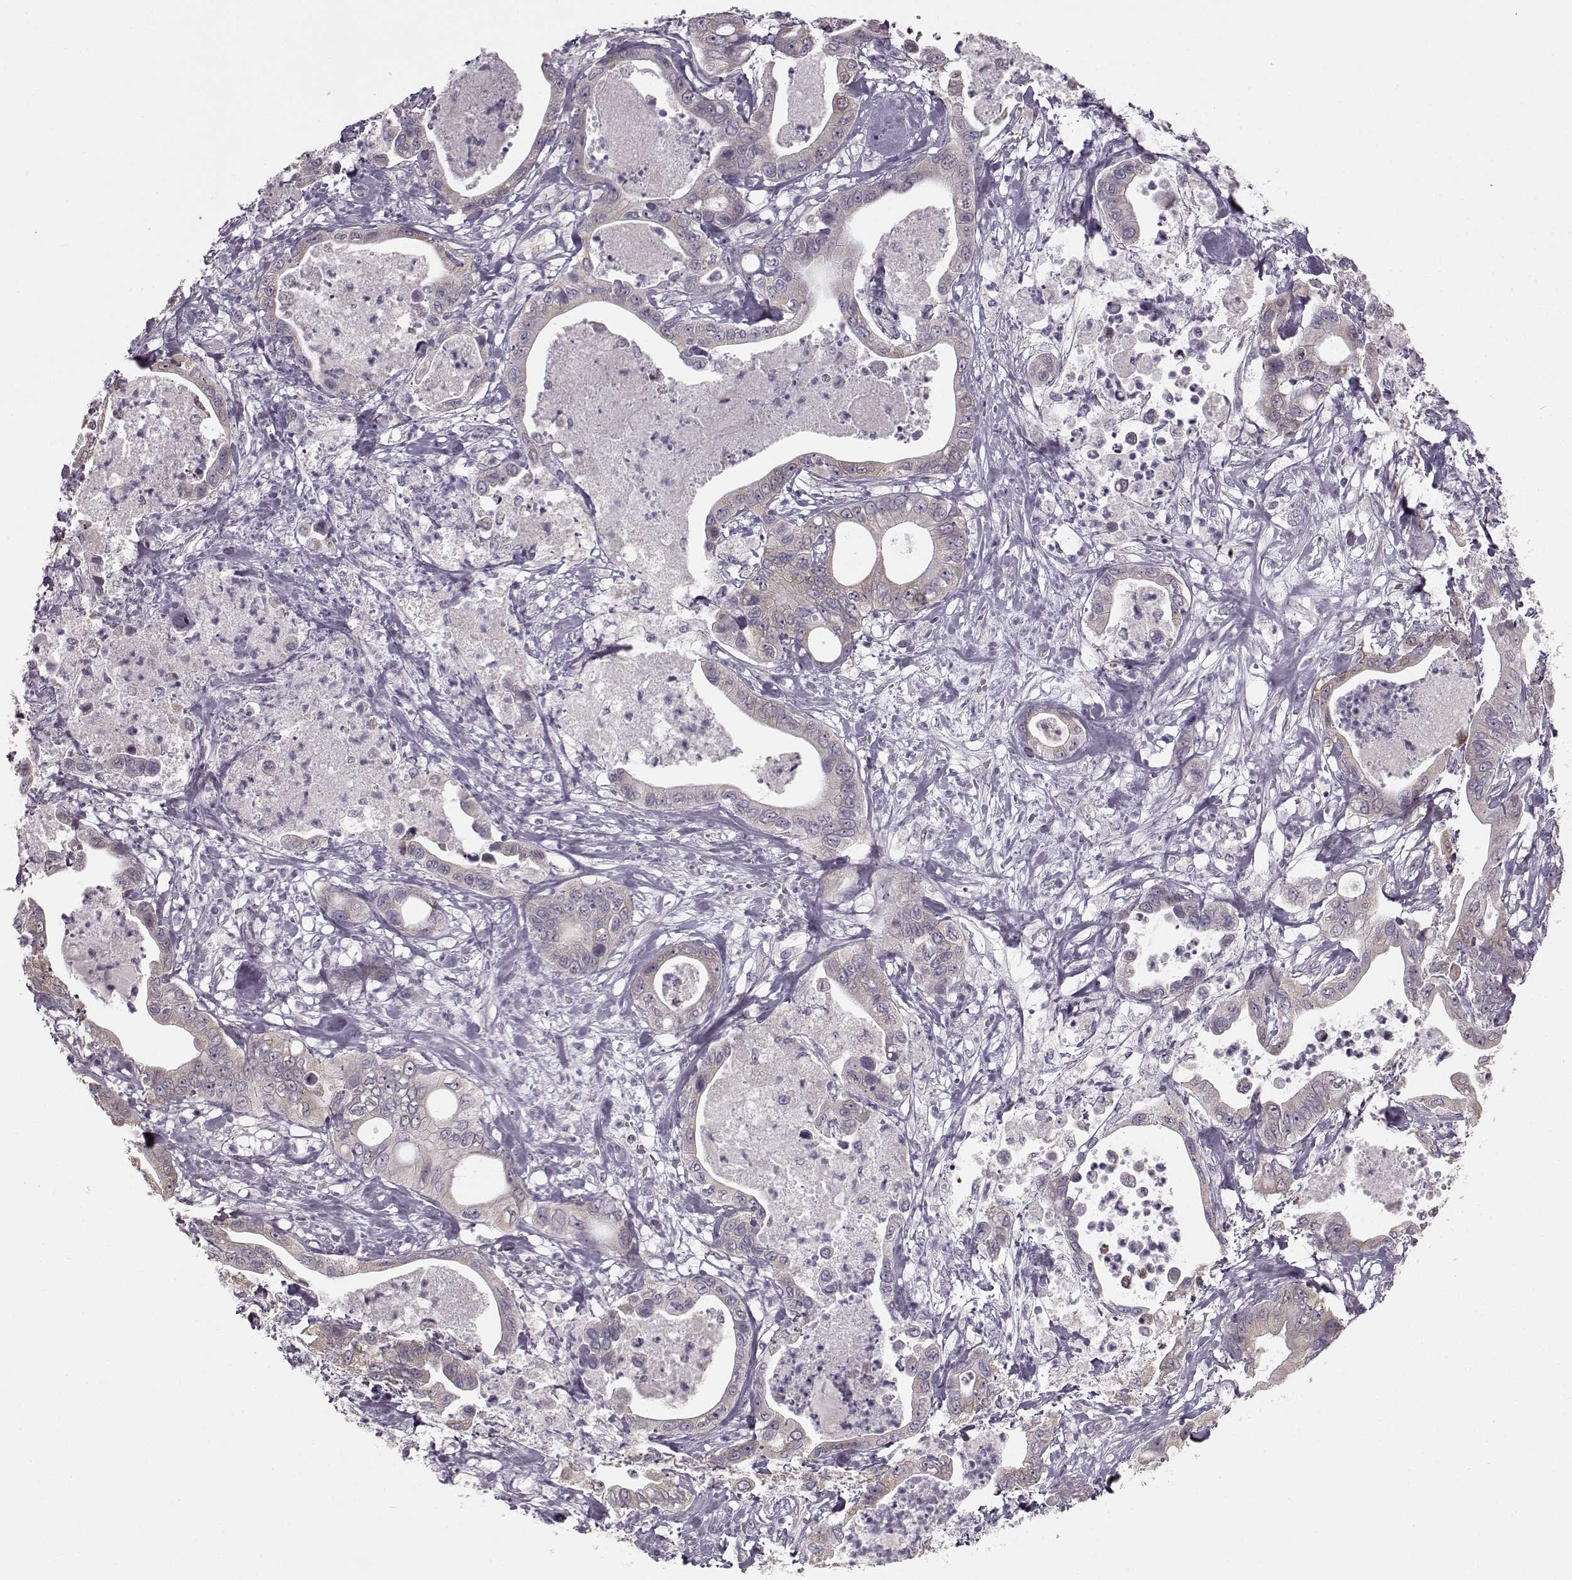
{"staining": {"intensity": "weak", "quantity": "25%-75%", "location": "cytoplasmic/membranous"}, "tissue": "pancreatic cancer", "cell_type": "Tumor cells", "image_type": "cancer", "snomed": [{"axis": "morphology", "description": "Adenocarcinoma, NOS"}, {"axis": "topography", "description": "Pancreas"}], "caption": "Human pancreatic adenocarcinoma stained with a protein marker shows weak staining in tumor cells.", "gene": "MAP6D1", "patient": {"sex": "male", "age": 71}}